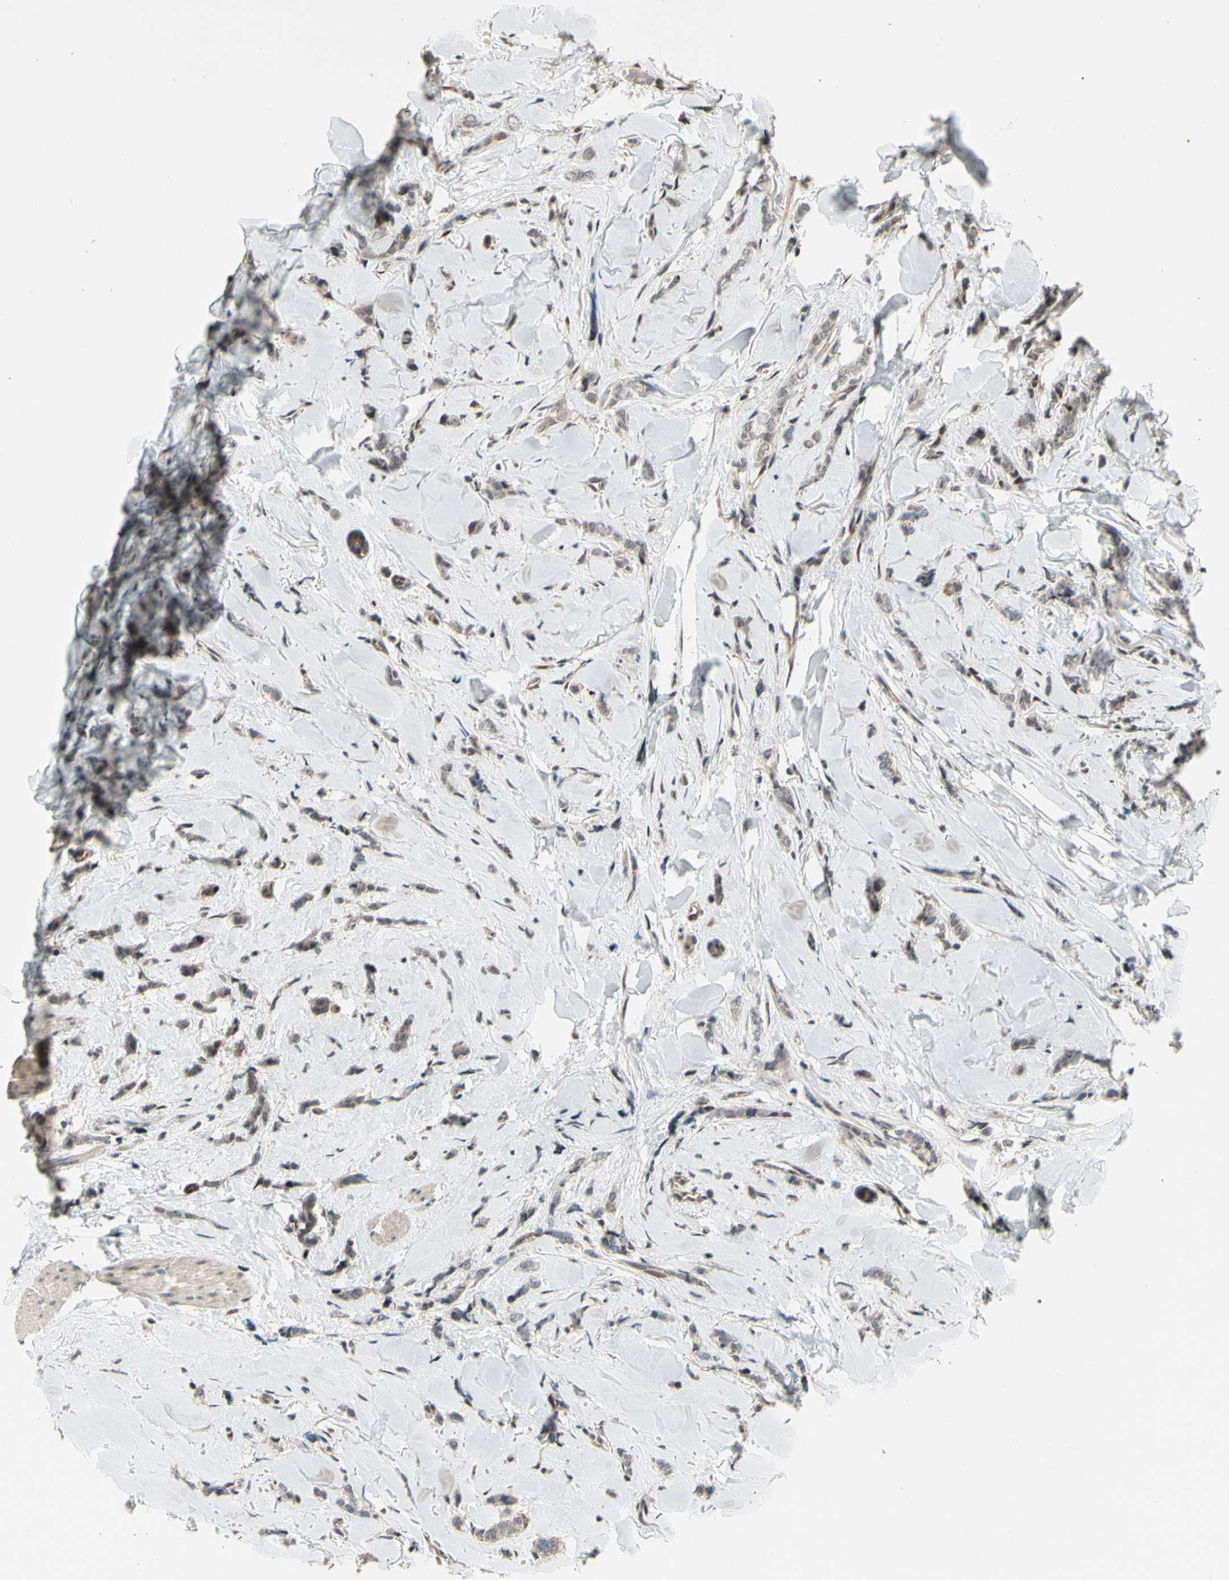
{"staining": {"intensity": "weak", "quantity": ">75%", "location": "cytoplasmic/membranous"}, "tissue": "breast cancer", "cell_type": "Tumor cells", "image_type": "cancer", "snomed": [{"axis": "morphology", "description": "Lobular carcinoma"}, {"axis": "topography", "description": "Skin"}, {"axis": "topography", "description": "Breast"}], "caption": "An image of breast lobular carcinoma stained for a protein displays weak cytoplasmic/membranous brown staining in tumor cells.", "gene": "NGEF", "patient": {"sex": "female", "age": 46}}